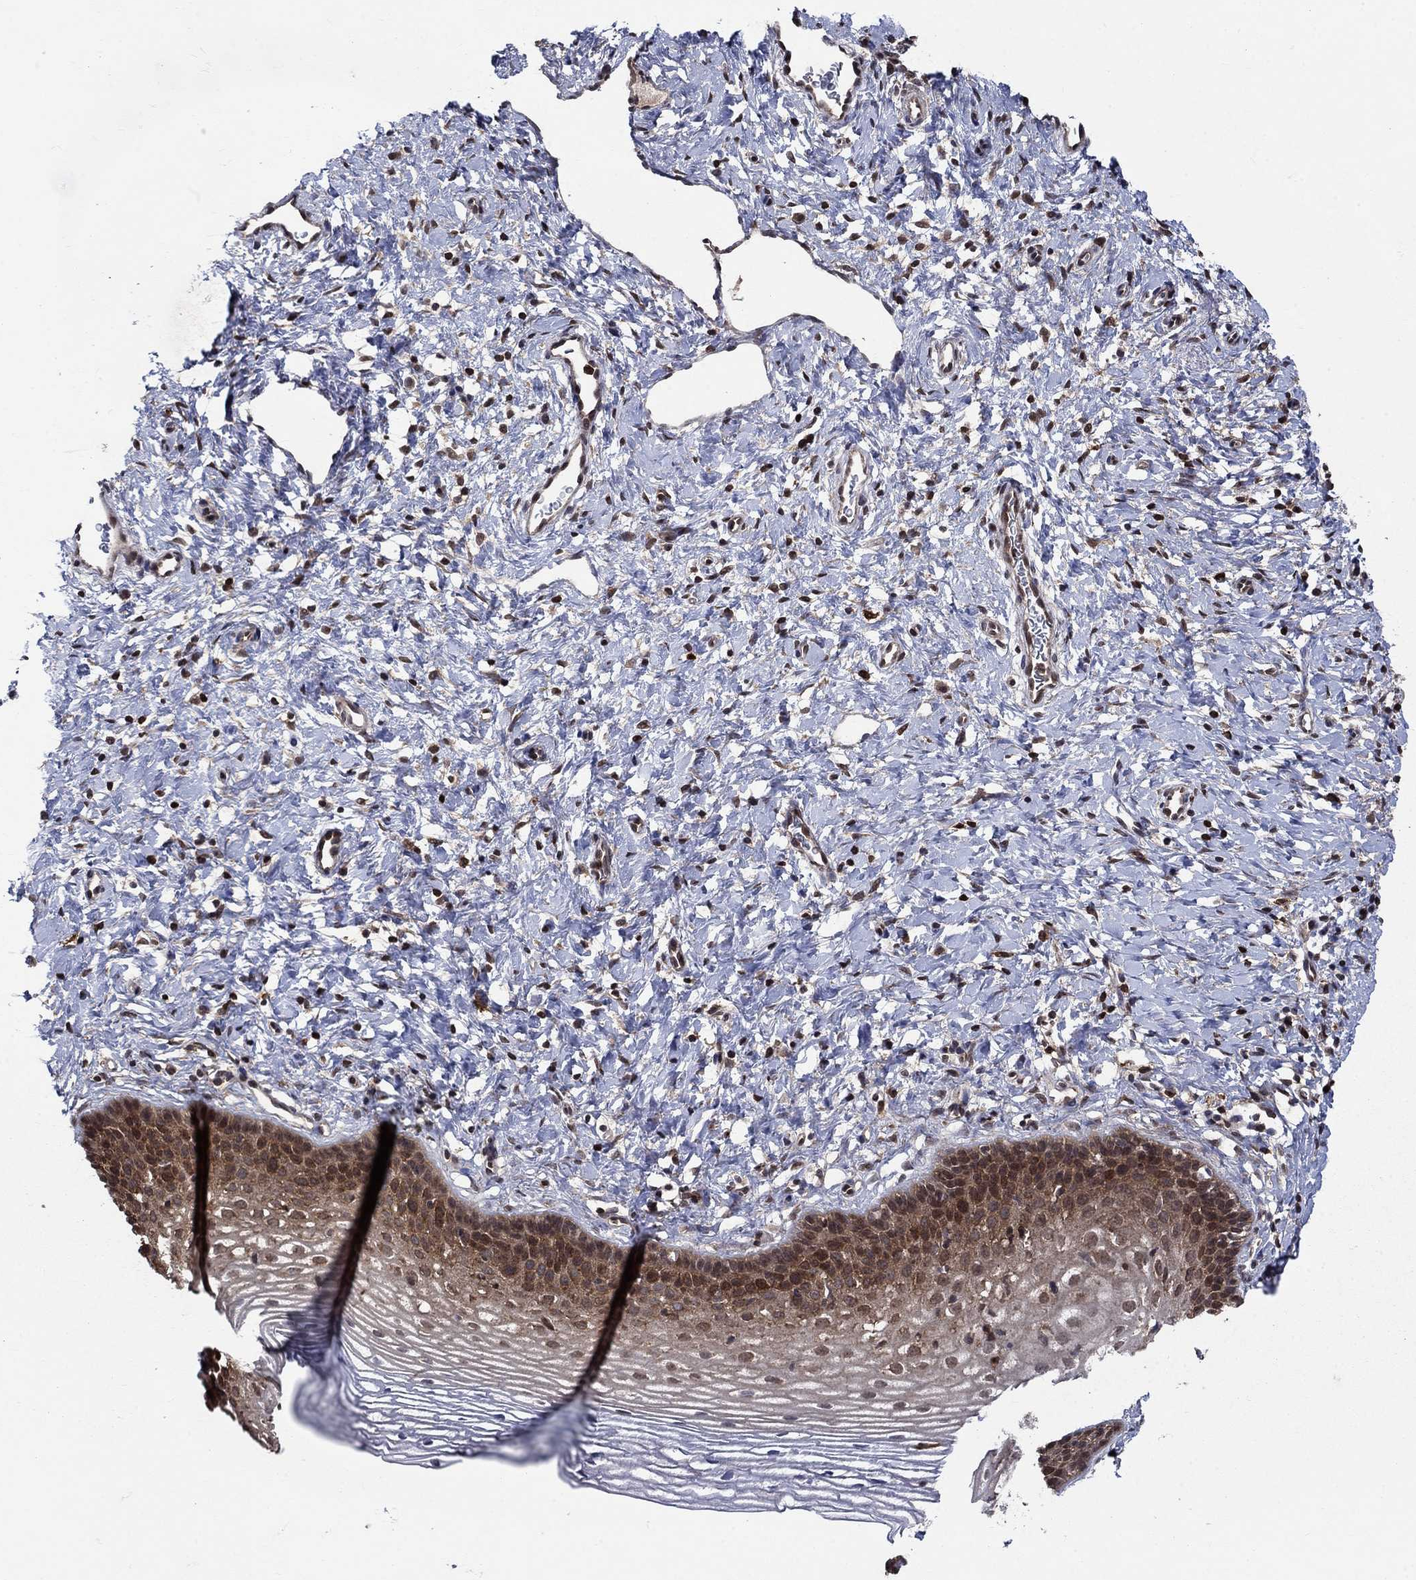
{"staining": {"intensity": "moderate", "quantity": "25%-75%", "location": "cytoplasmic/membranous"}, "tissue": "cervix", "cell_type": "Squamous epithelial cells", "image_type": "normal", "snomed": [{"axis": "morphology", "description": "Normal tissue, NOS"}, {"axis": "topography", "description": "Cervix"}], "caption": "Cervix stained for a protein (brown) demonstrates moderate cytoplasmic/membranous positive expression in about 25%-75% of squamous epithelial cells.", "gene": "CACYBP", "patient": {"sex": "female", "age": 39}}